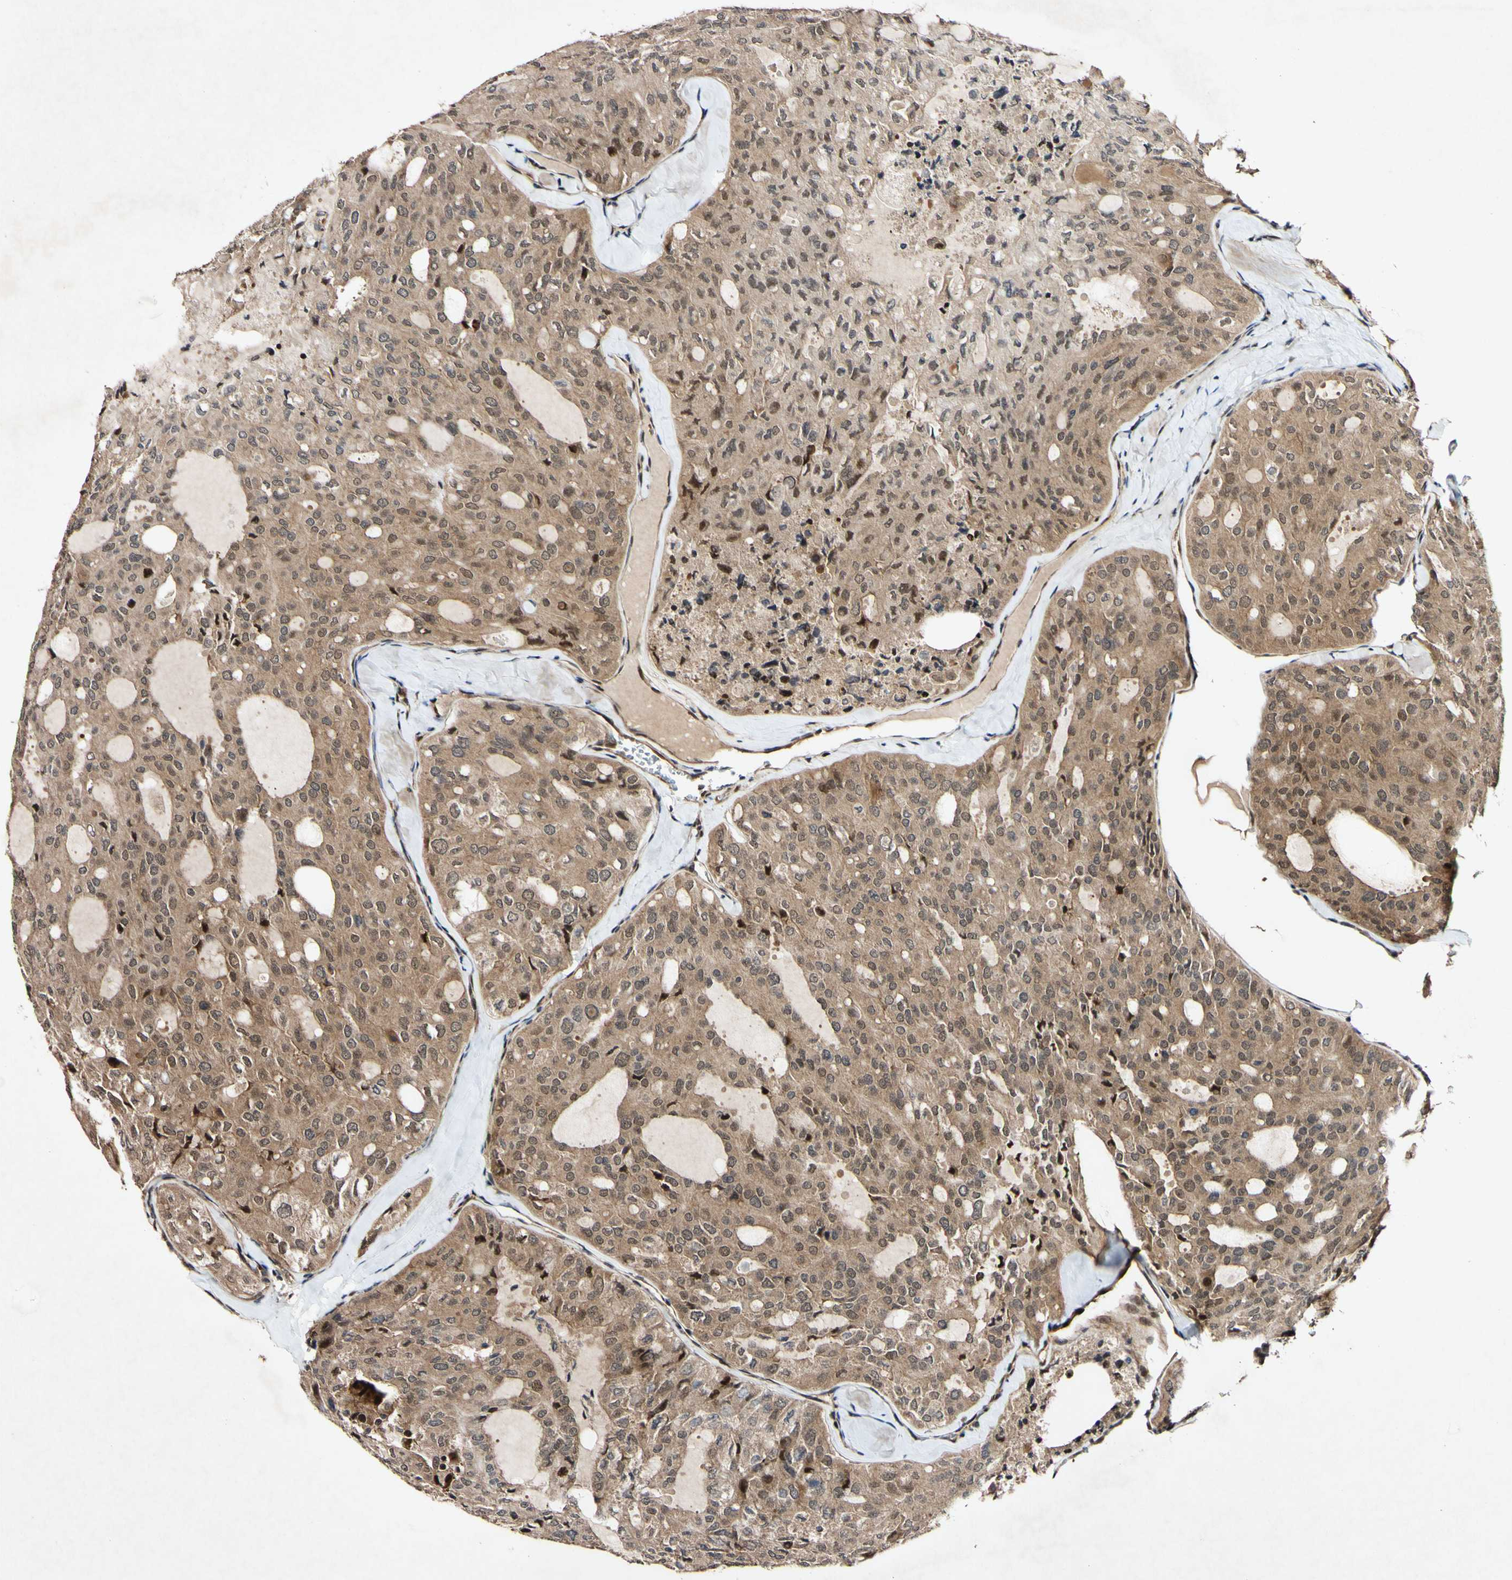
{"staining": {"intensity": "moderate", "quantity": ">75%", "location": "cytoplasmic/membranous,nuclear"}, "tissue": "thyroid cancer", "cell_type": "Tumor cells", "image_type": "cancer", "snomed": [{"axis": "morphology", "description": "Follicular adenoma carcinoma, NOS"}, {"axis": "topography", "description": "Thyroid gland"}], "caption": "Thyroid cancer (follicular adenoma carcinoma) stained with a brown dye reveals moderate cytoplasmic/membranous and nuclear positive positivity in approximately >75% of tumor cells.", "gene": "CSNK1E", "patient": {"sex": "male", "age": 75}}